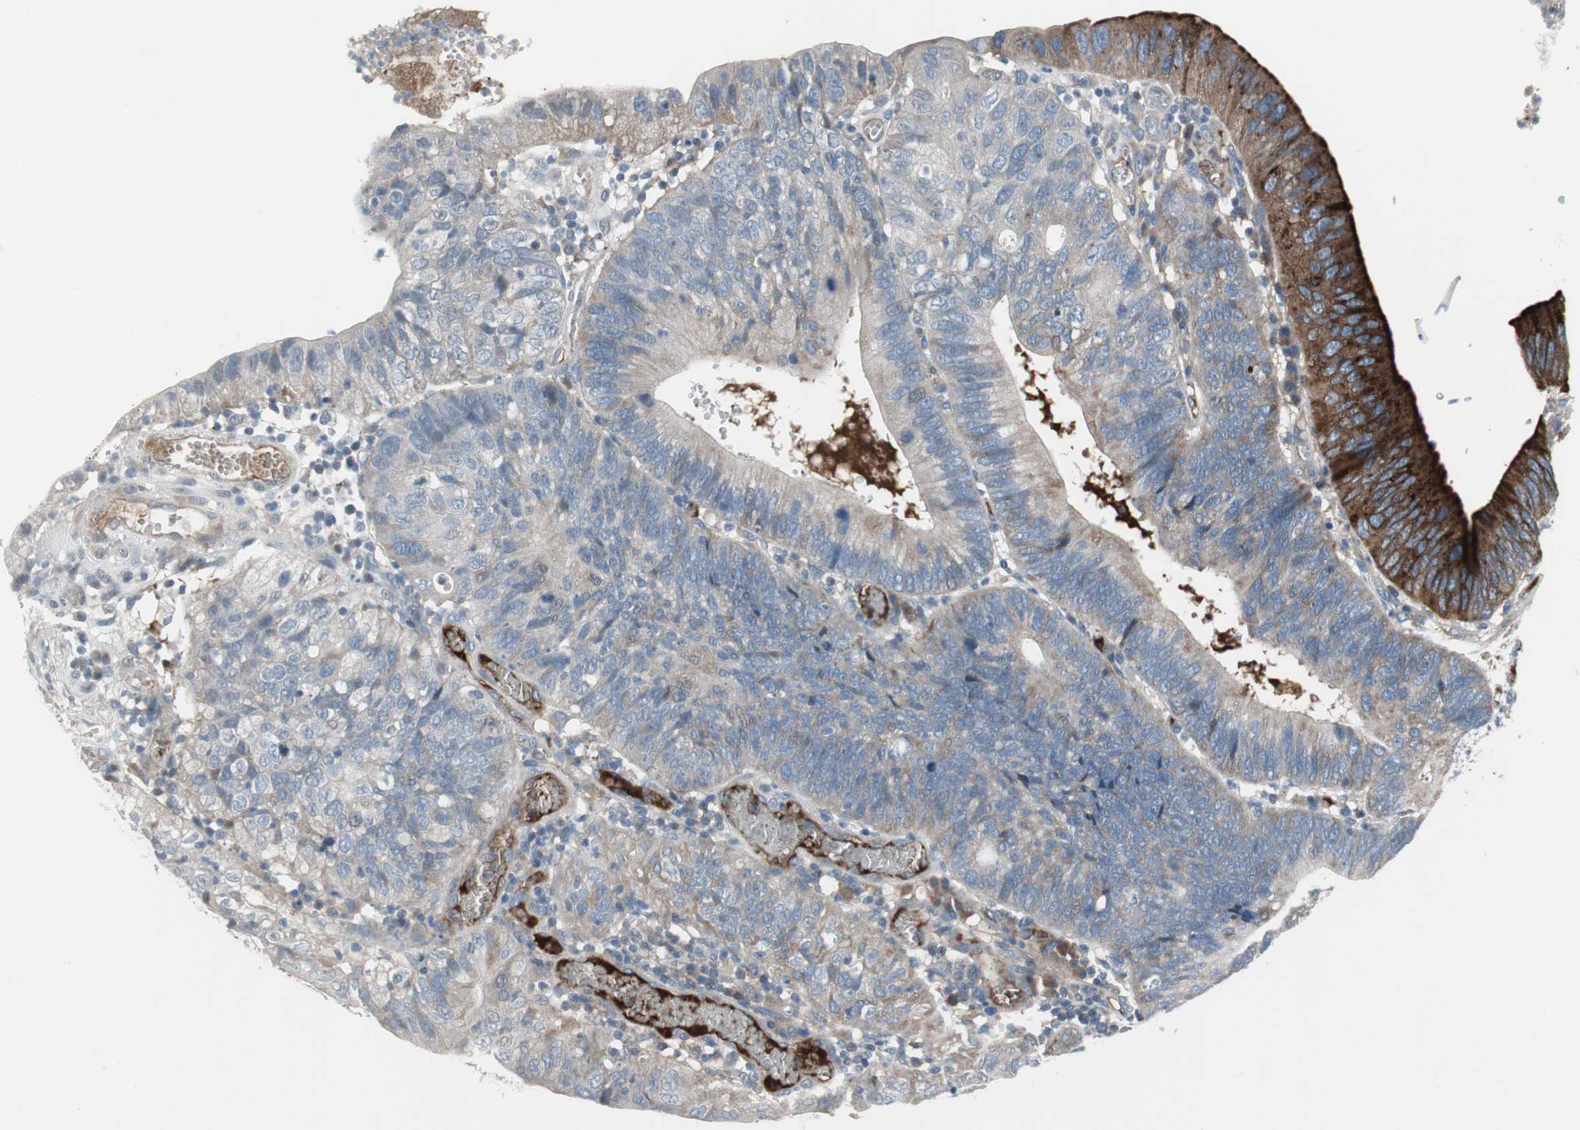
{"staining": {"intensity": "strong", "quantity": "<25%", "location": "cytoplasmic/membranous"}, "tissue": "stomach cancer", "cell_type": "Tumor cells", "image_type": "cancer", "snomed": [{"axis": "morphology", "description": "Adenocarcinoma, NOS"}, {"axis": "topography", "description": "Stomach"}], "caption": "The immunohistochemical stain highlights strong cytoplasmic/membranous expression in tumor cells of adenocarcinoma (stomach) tissue. (brown staining indicates protein expression, while blue staining denotes nuclei).", "gene": "PIGR", "patient": {"sex": "male", "age": 59}}